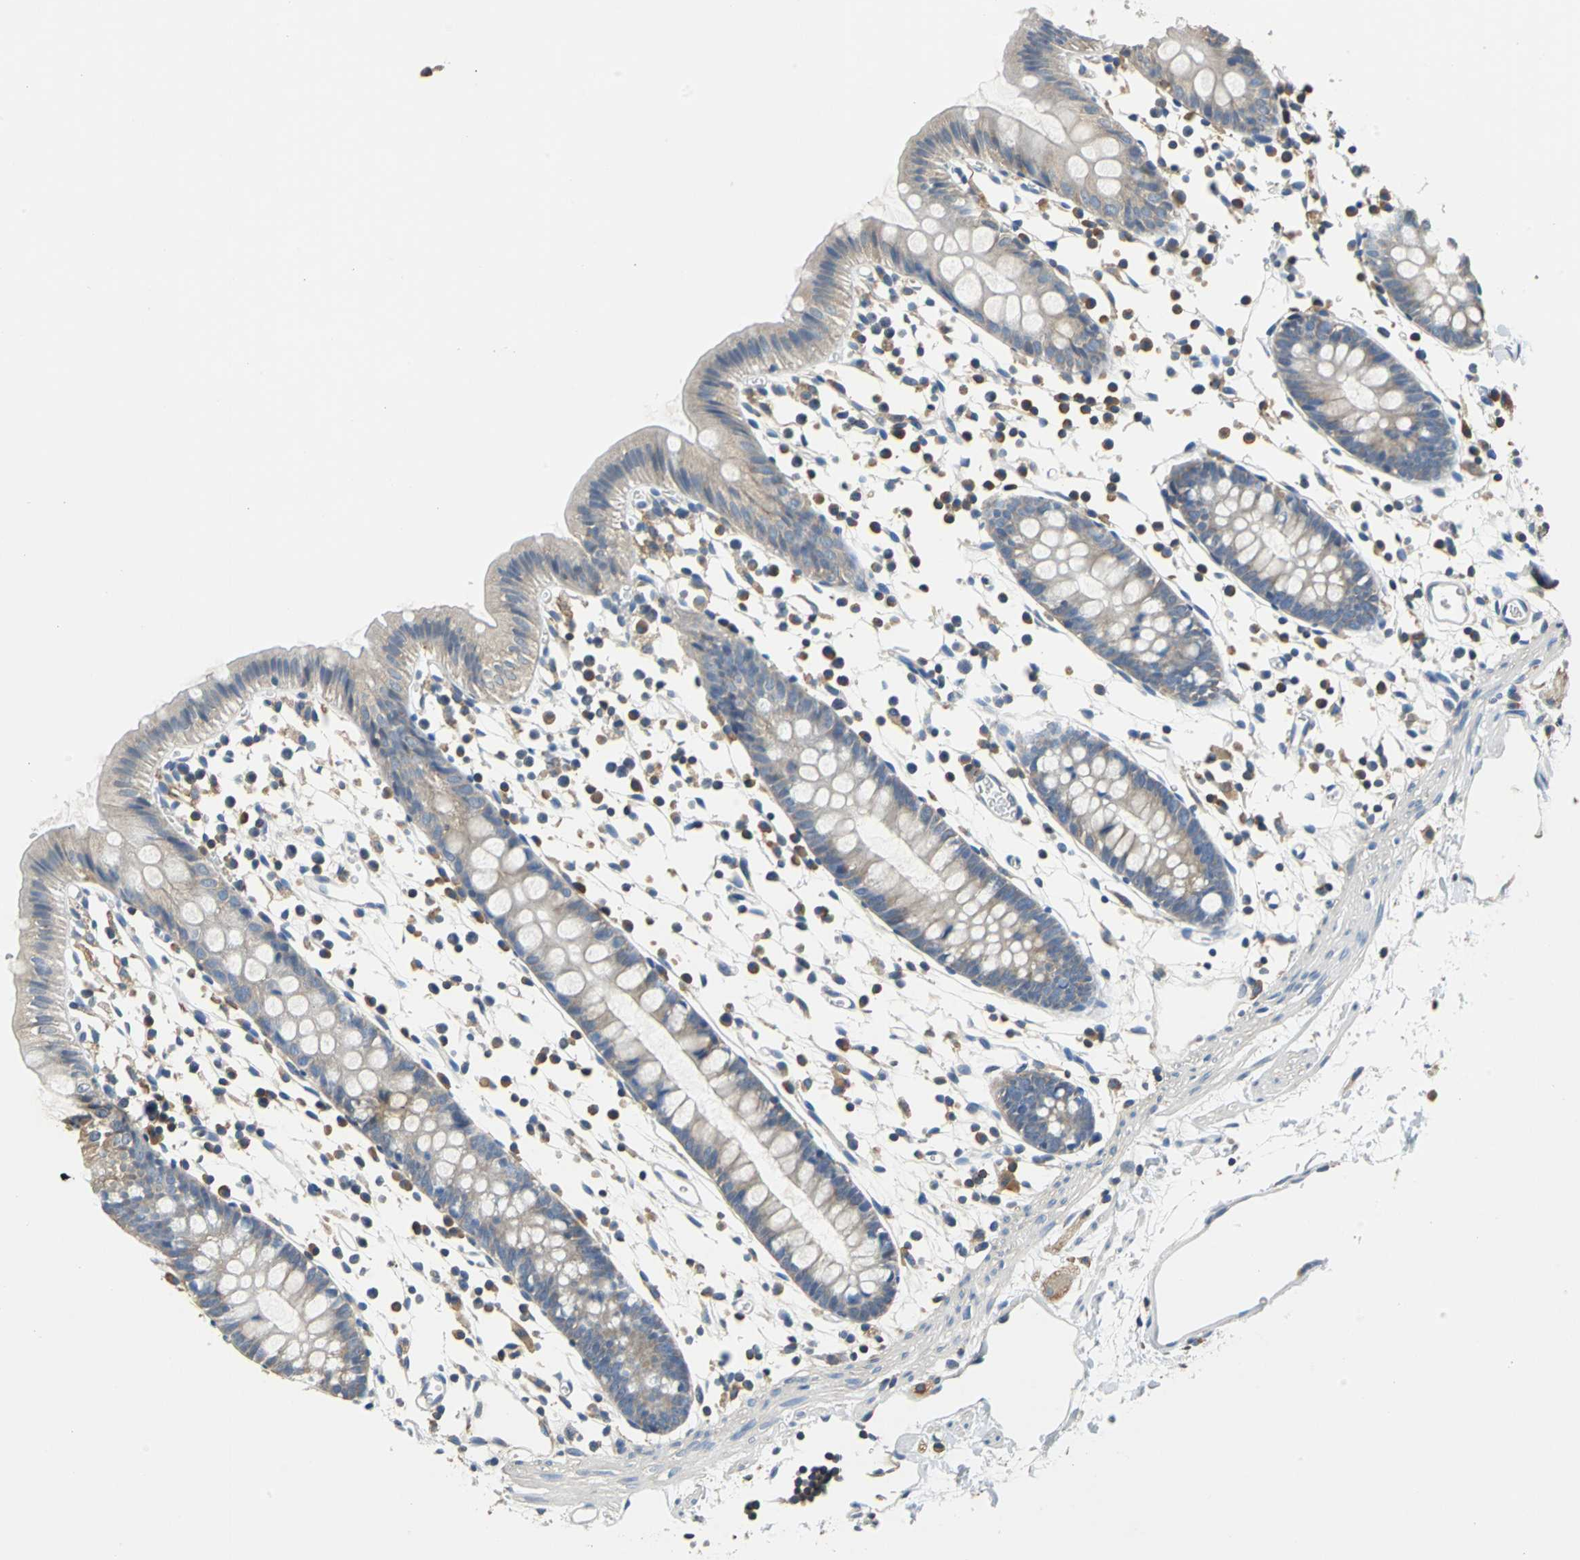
{"staining": {"intensity": "negative", "quantity": "none", "location": "none"}, "tissue": "colon", "cell_type": "Endothelial cells", "image_type": "normal", "snomed": [{"axis": "morphology", "description": "Normal tissue, NOS"}, {"axis": "topography", "description": "Colon"}], "caption": "IHC micrograph of benign colon: colon stained with DAB (3,3'-diaminobenzidine) reveals no significant protein positivity in endothelial cells.", "gene": "PRKCA", "patient": {"sex": "male", "age": 14}}